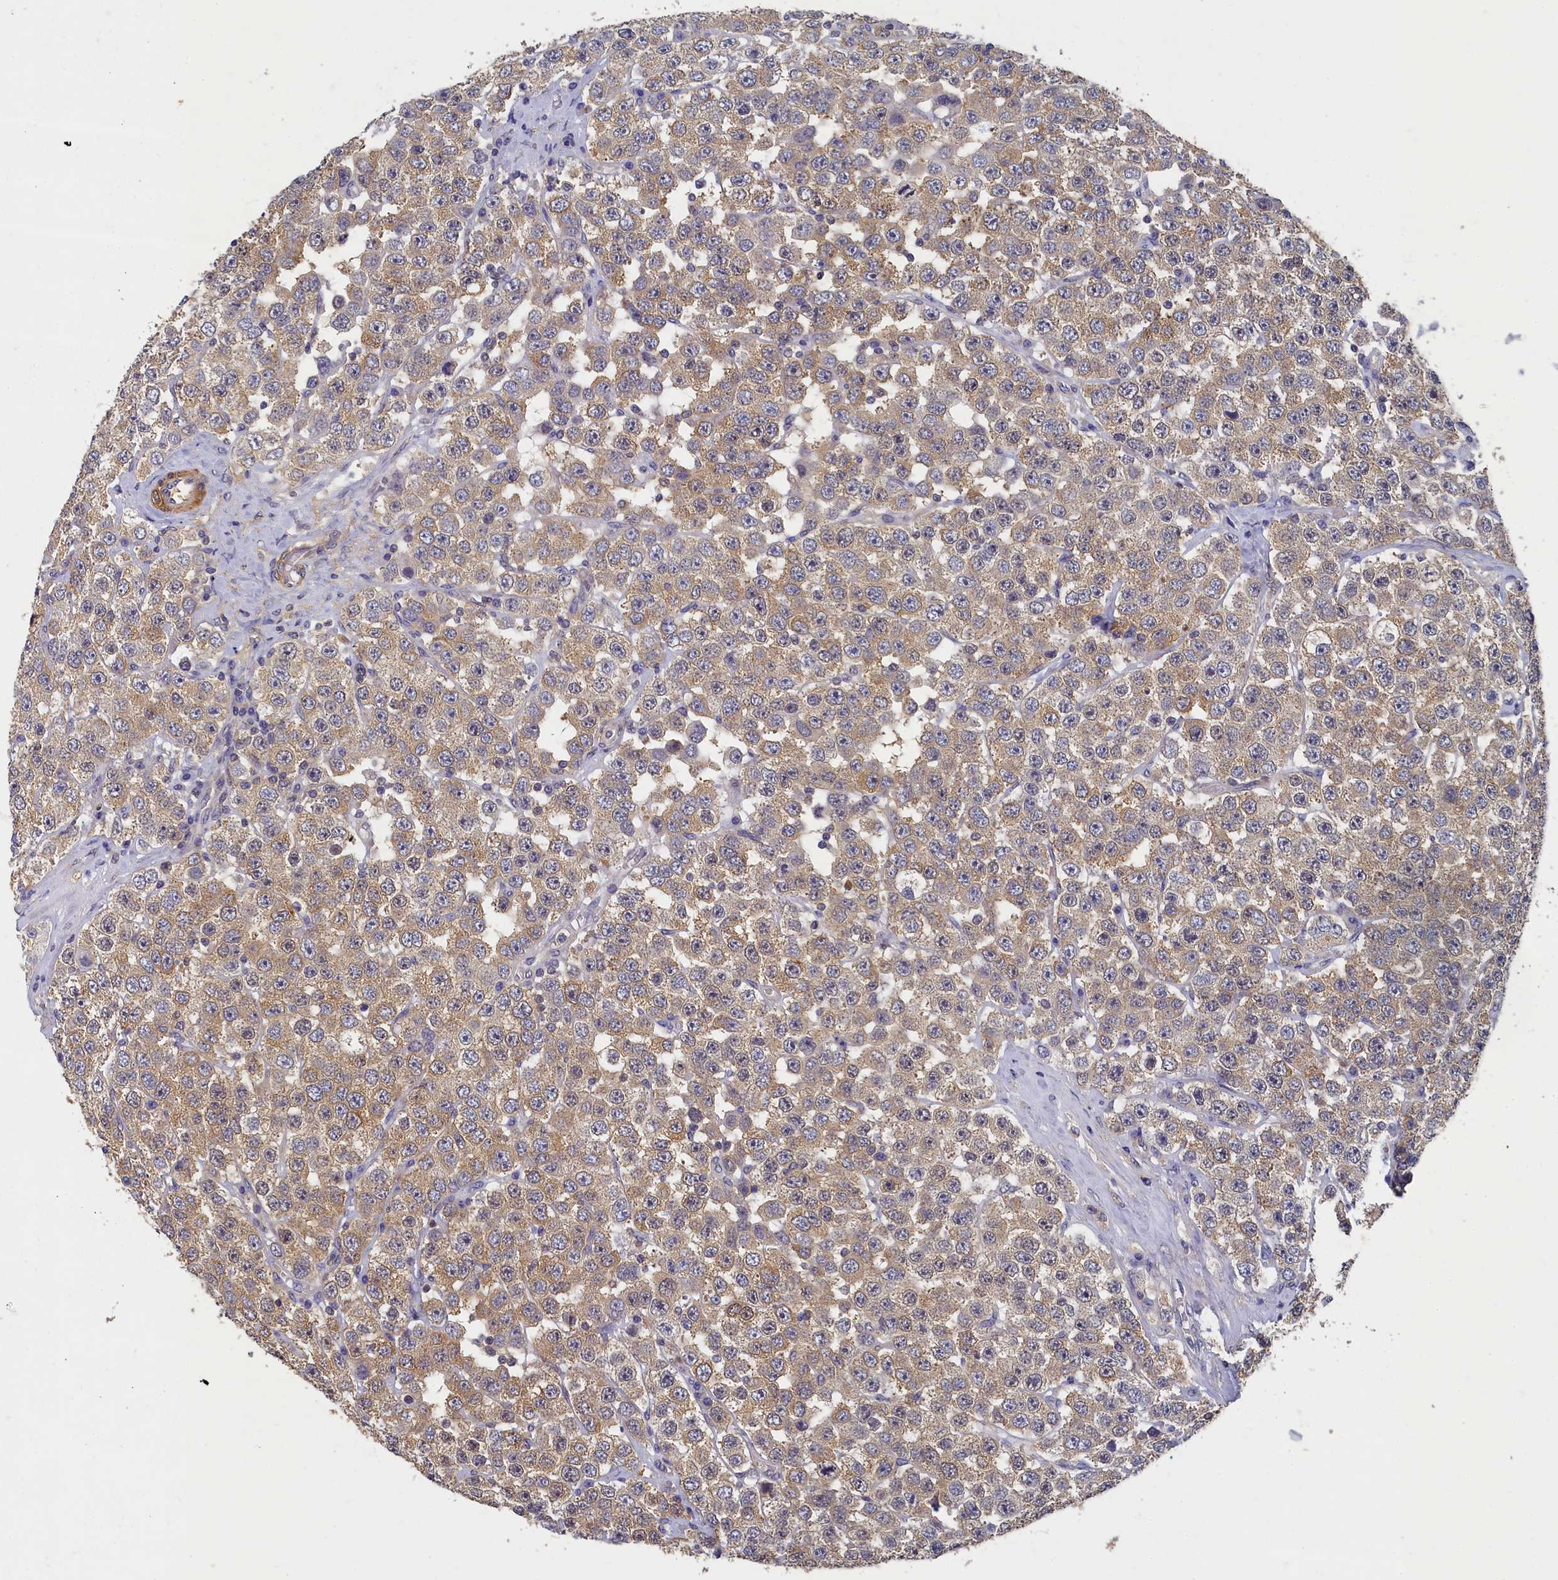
{"staining": {"intensity": "moderate", "quantity": ">75%", "location": "cytoplasmic/membranous"}, "tissue": "testis cancer", "cell_type": "Tumor cells", "image_type": "cancer", "snomed": [{"axis": "morphology", "description": "Seminoma, NOS"}, {"axis": "topography", "description": "Testis"}], "caption": "Testis cancer (seminoma) stained for a protein exhibits moderate cytoplasmic/membranous positivity in tumor cells.", "gene": "TBCB", "patient": {"sex": "male", "age": 28}}